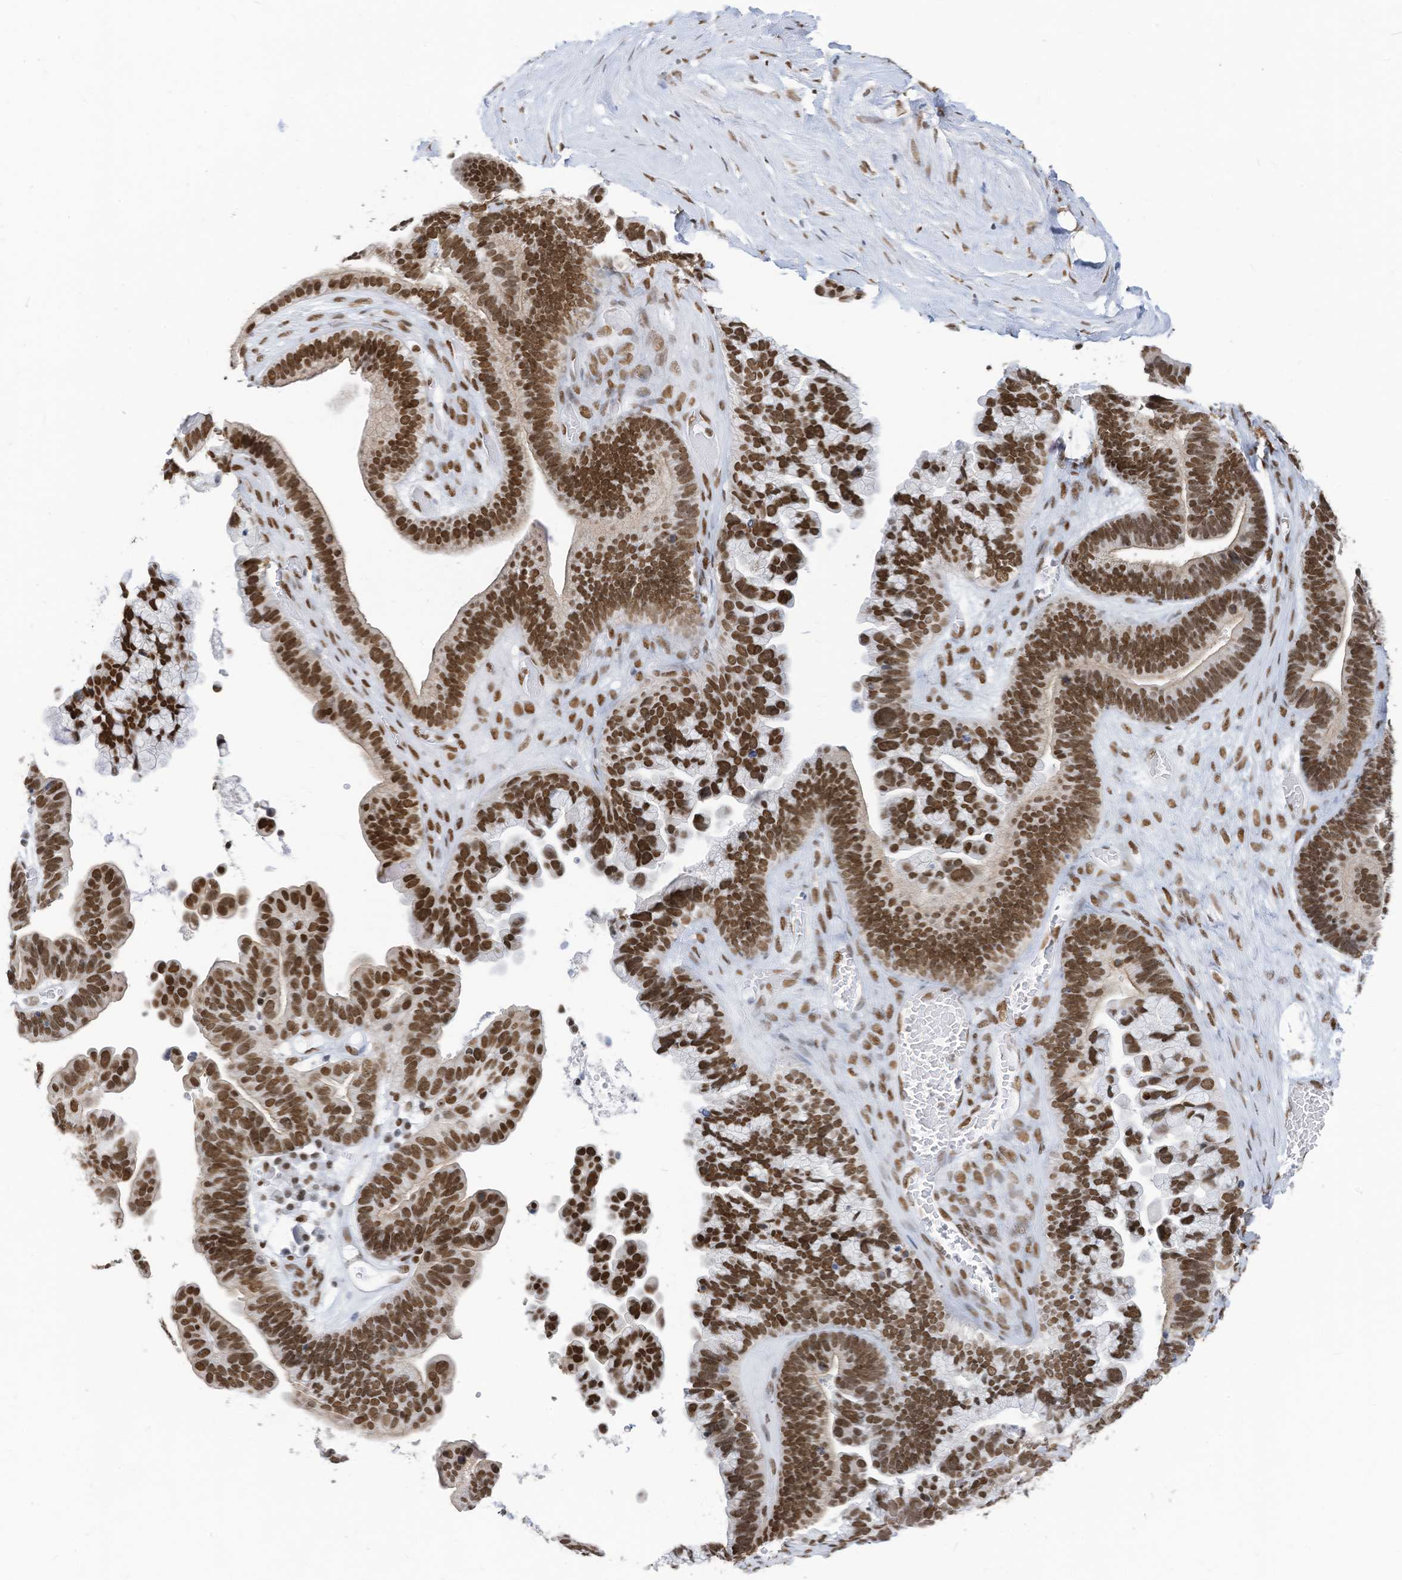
{"staining": {"intensity": "strong", "quantity": ">75%", "location": "nuclear"}, "tissue": "ovarian cancer", "cell_type": "Tumor cells", "image_type": "cancer", "snomed": [{"axis": "morphology", "description": "Cystadenocarcinoma, serous, NOS"}, {"axis": "topography", "description": "Ovary"}], "caption": "Ovarian cancer stained with immunohistochemistry (IHC) exhibits strong nuclear staining in approximately >75% of tumor cells. (DAB (3,3'-diaminobenzidine) IHC, brown staining for protein, blue staining for nuclei).", "gene": "KHSRP", "patient": {"sex": "female", "age": 56}}